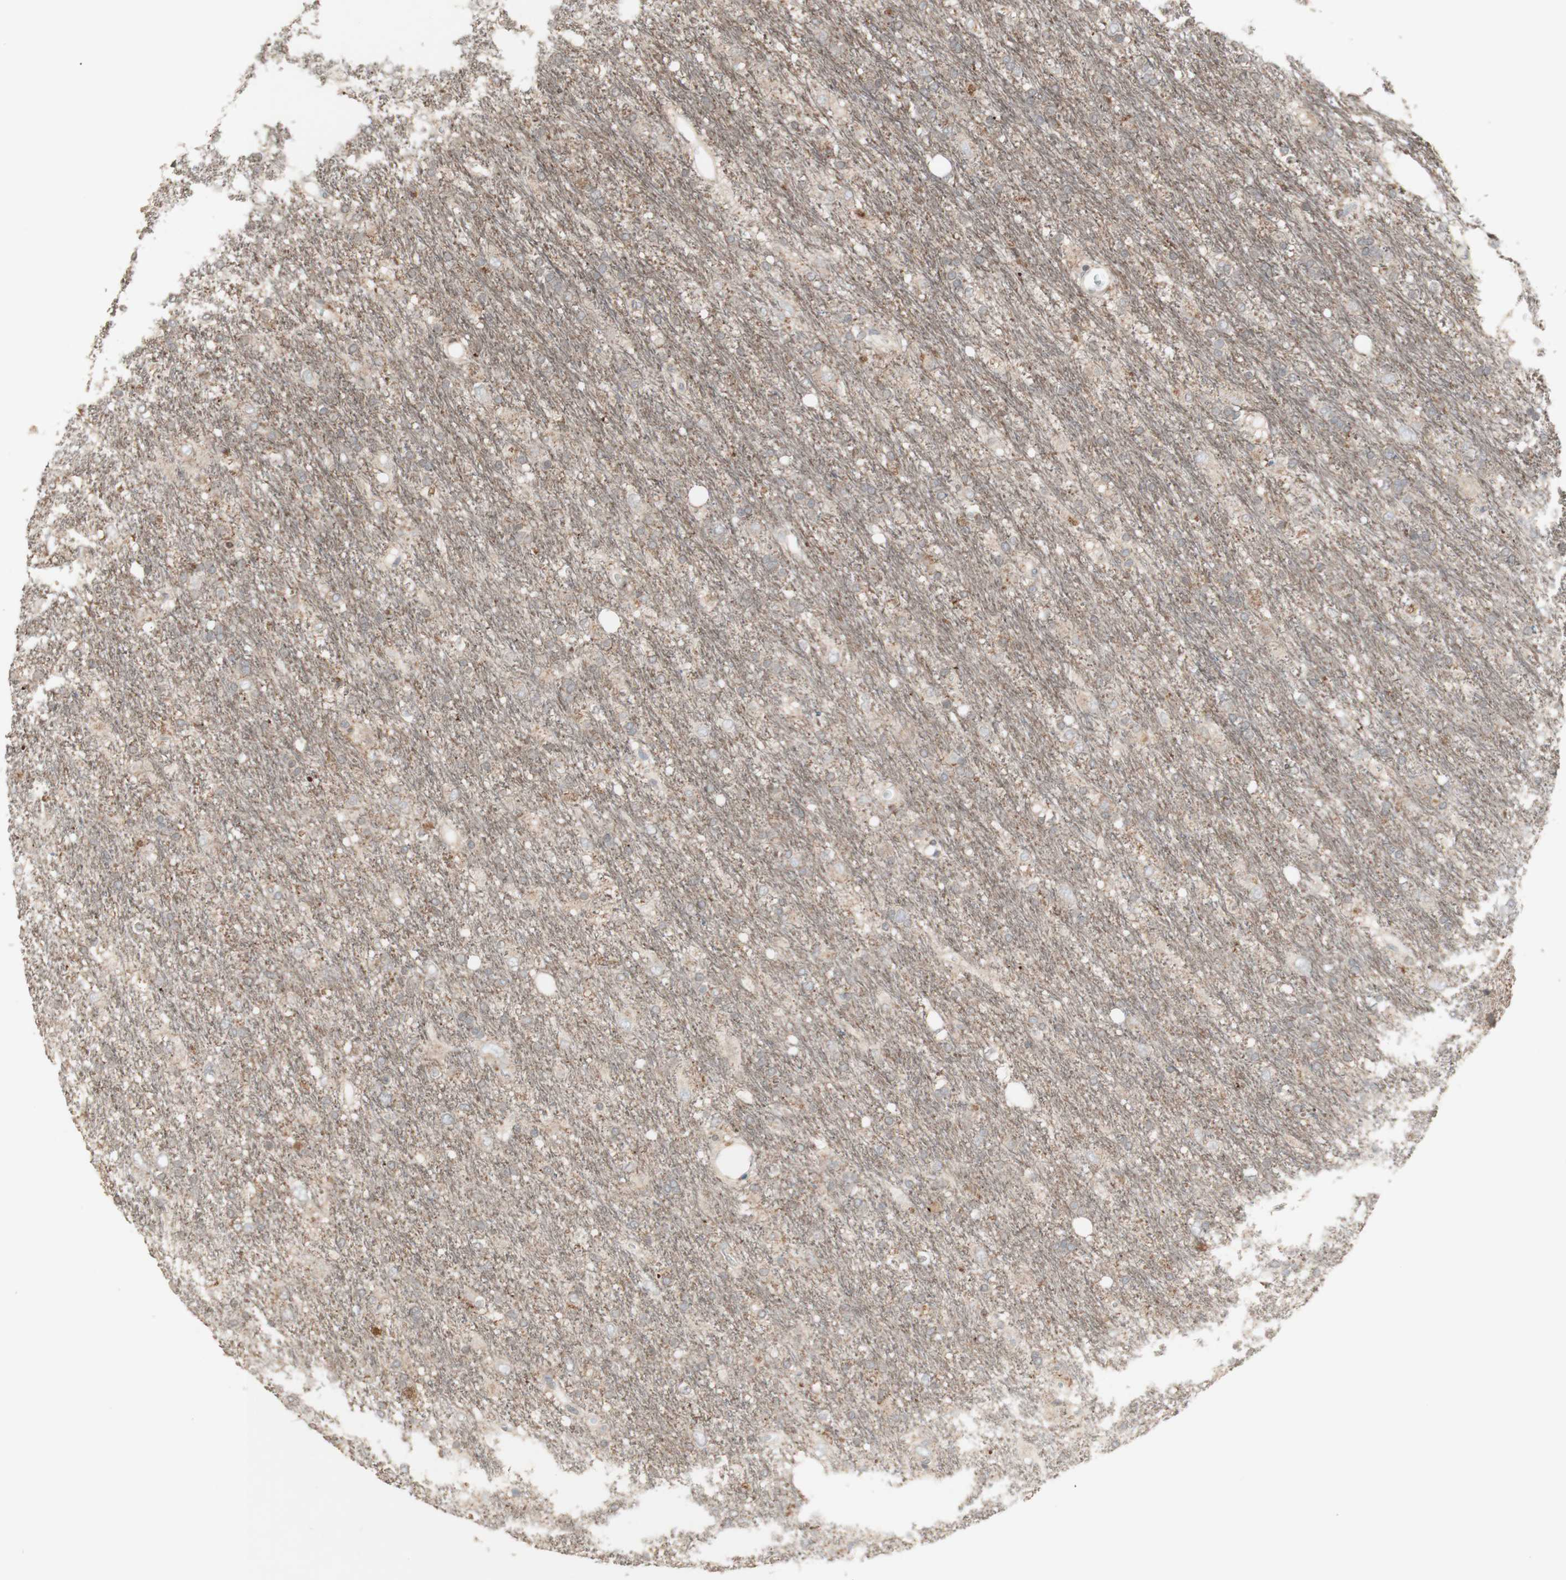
{"staining": {"intensity": "negative", "quantity": "none", "location": "none"}, "tissue": "glioma", "cell_type": "Tumor cells", "image_type": "cancer", "snomed": [{"axis": "morphology", "description": "Glioma, malignant, Low grade"}, {"axis": "topography", "description": "Brain"}], "caption": "DAB (3,3'-diaminobenzidine) immunohistochemical staining of human malignant low-grade glioma exhibits no significant positivity in tumor cells.", "gene": "ATP6V1E1", "patient": {"sex": "male", "age": 77}}